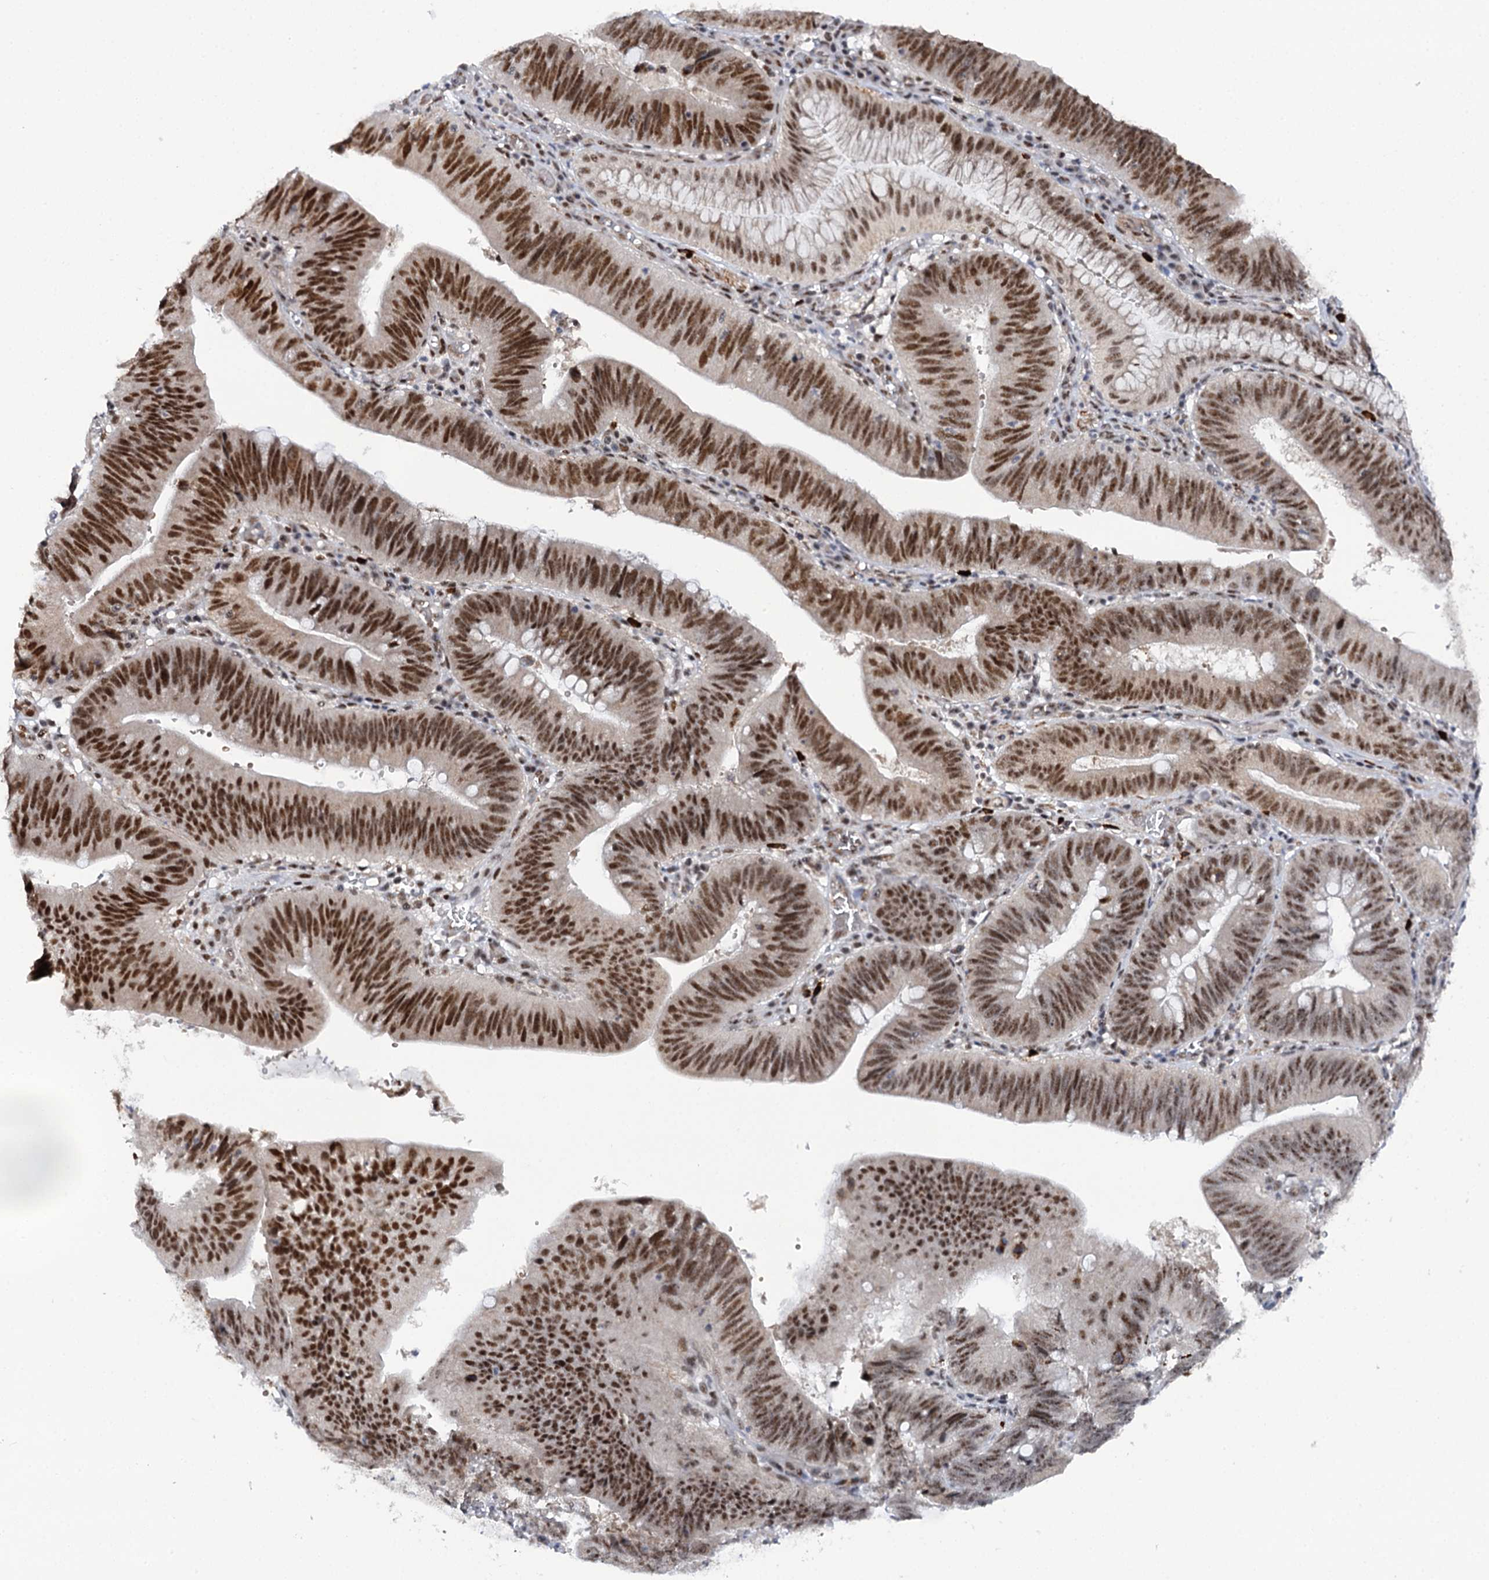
{"staining": {"intensity": "strong", "quantity": ">75%", "location": "nuclear"}, "tissue": "stomach cancer", "cell_type": "Tumor cells", "image_type": "cancer", "snomed": [{"axis": "morphology", "description": "Adenocarcinoma, NOS"}, {"axis": "topography", "description": "Stomach"}], "caption": "Protein staining exhibits strong nuclear expression in approximately >75% of tumor cells in stomach cancer (adenocarcinoma). (brown staining indicates protein expression, while blue staining denotes nuclei).", "gene": "BUD13", "patient": {"sex": "male", "age": 59}}